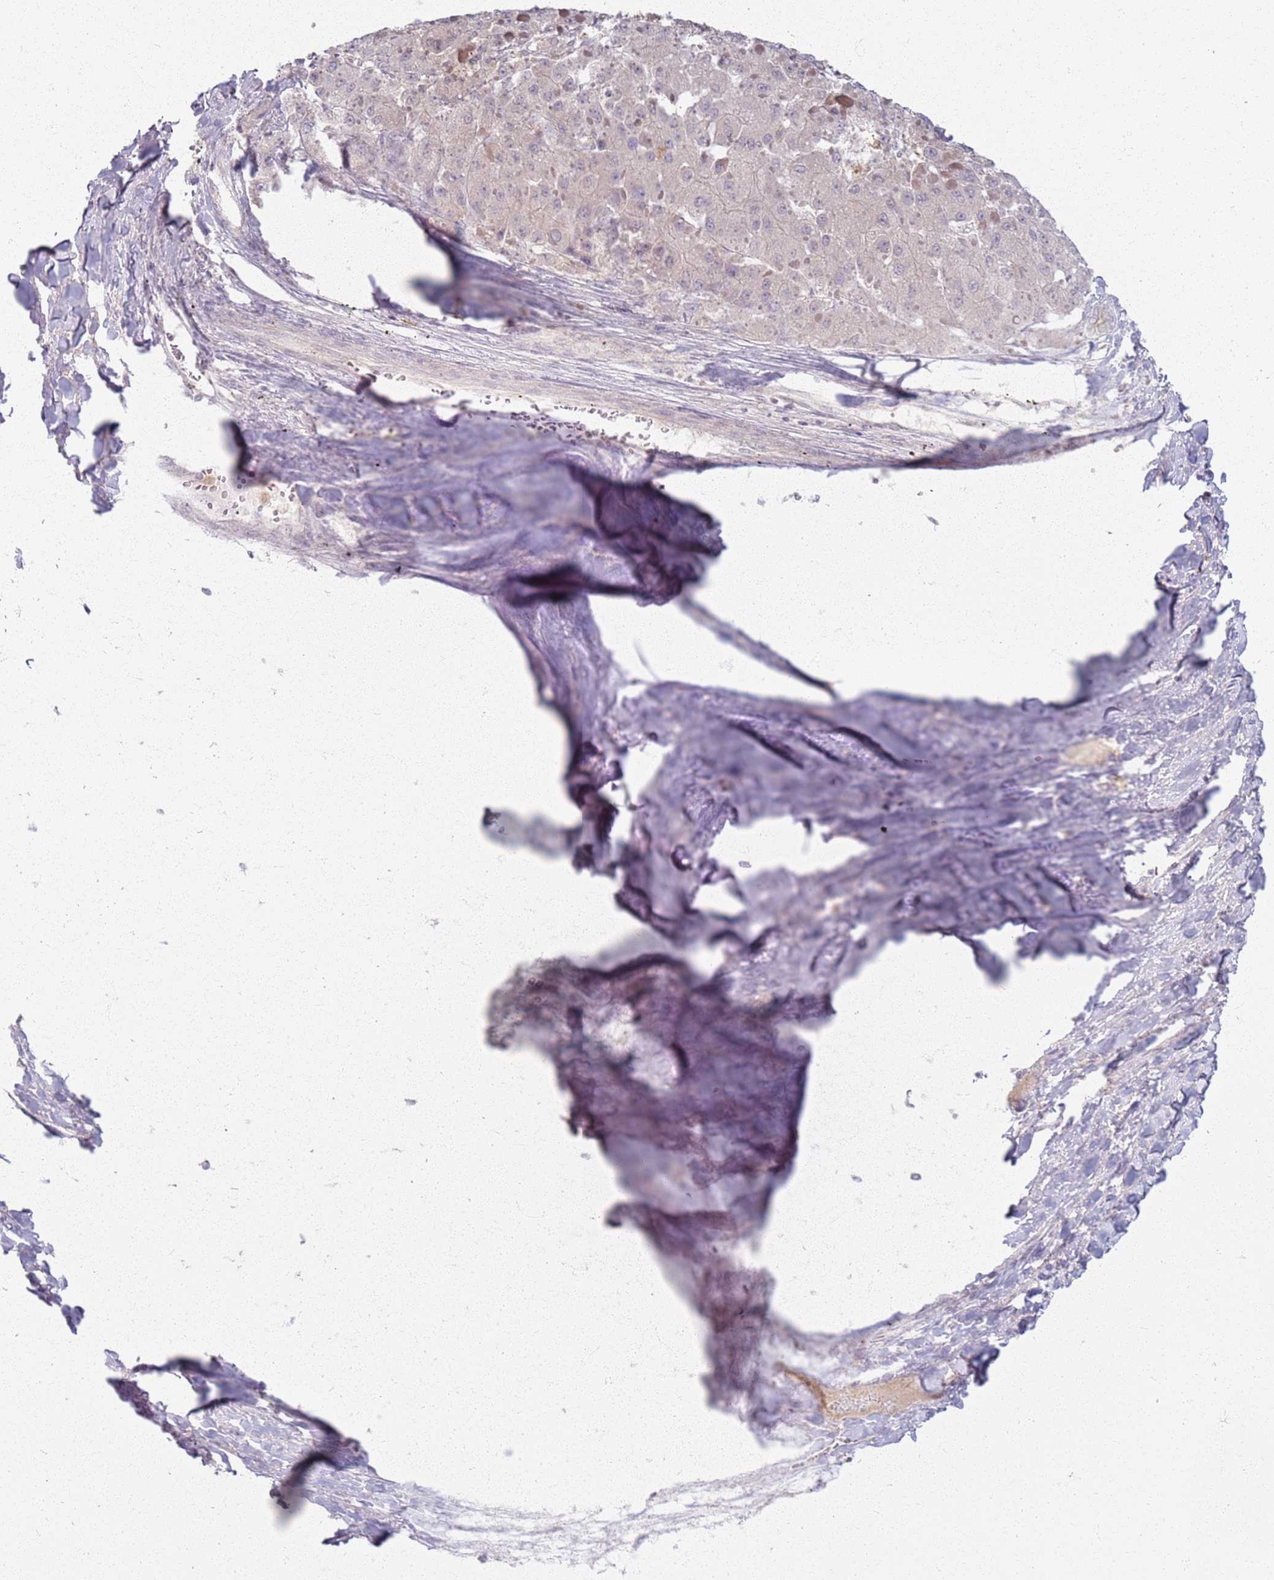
{"staining": {"intensity": "negative", "quantity": "none", "location": "none"}, "tissue": "liver cancer", "cell_type": "Tumor cells", "image_type": "cancer", "snomed": [{"axis": "morphology", "description": "Carcinoma, Hepatocellular, NOS"}, {"axis": "topography", "description": "Liver"}], "caption": "Immunohistochemistry histopathology image of liver cancer stained for a protein (brown), which shows no positivity in tumor cells.", "gene": "ZDHHC2", "patient": {"sex": "female", "age": 73}}